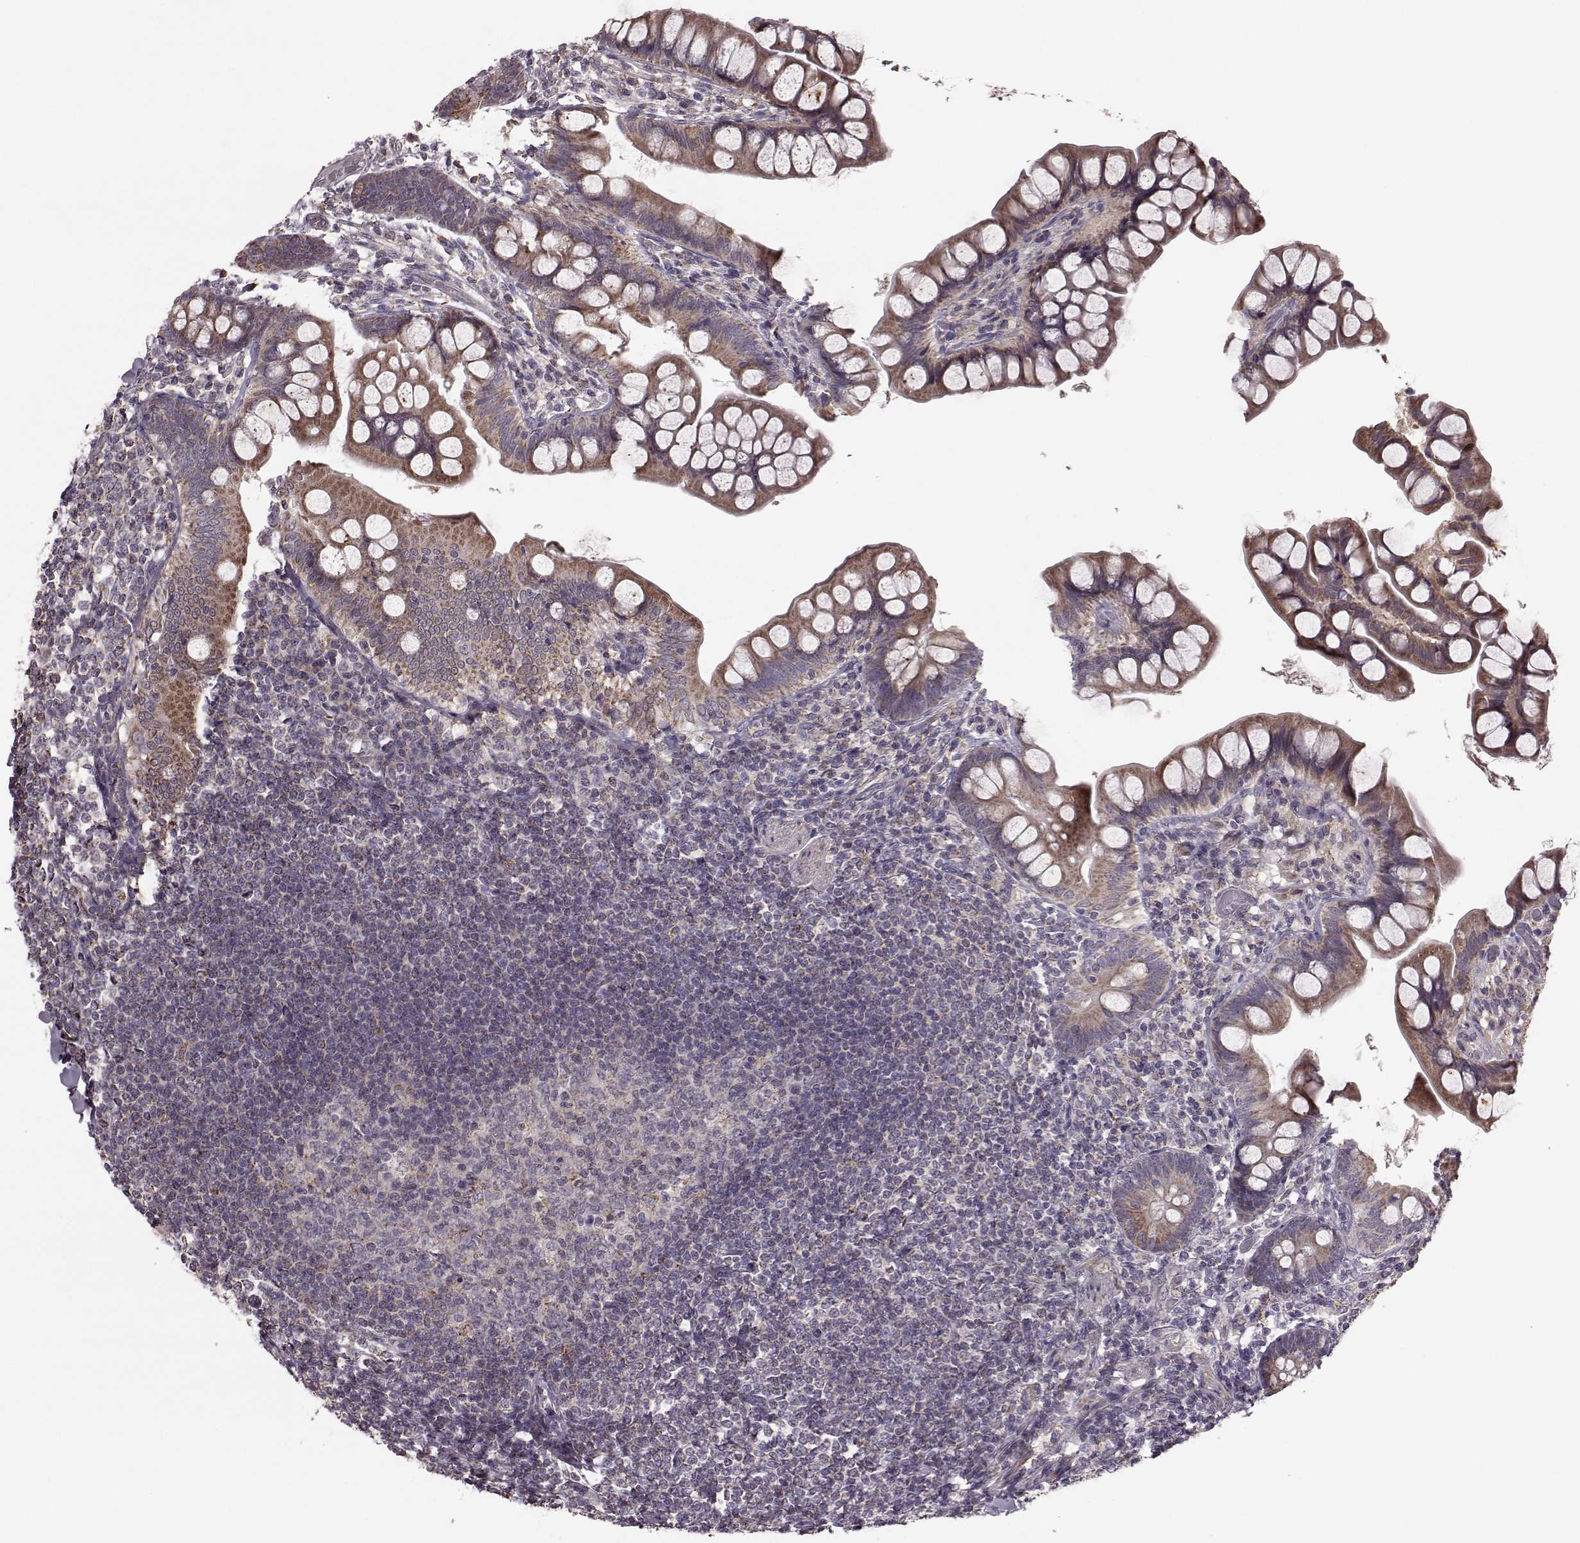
{"staining": {"intensity": "moderate", "quantity": ">75%", "location": "cytoplasmic/membranous"}, "tissue": "small intestine", "cell_type": "Glandular cells", "image_type": "normal", "snomed": [{"axis": "morphology", "description": "Normal tissue, NOS"}, {"axis": "topography", "description": "Small intestine"}], "caption": "The image reveals a brown stain indicating the presence of a protein in the cytoplasmic/membranous of glandular cells in small intestine.", "gene": "PUDP", "patient": {"sex": "male", "age": 70}}